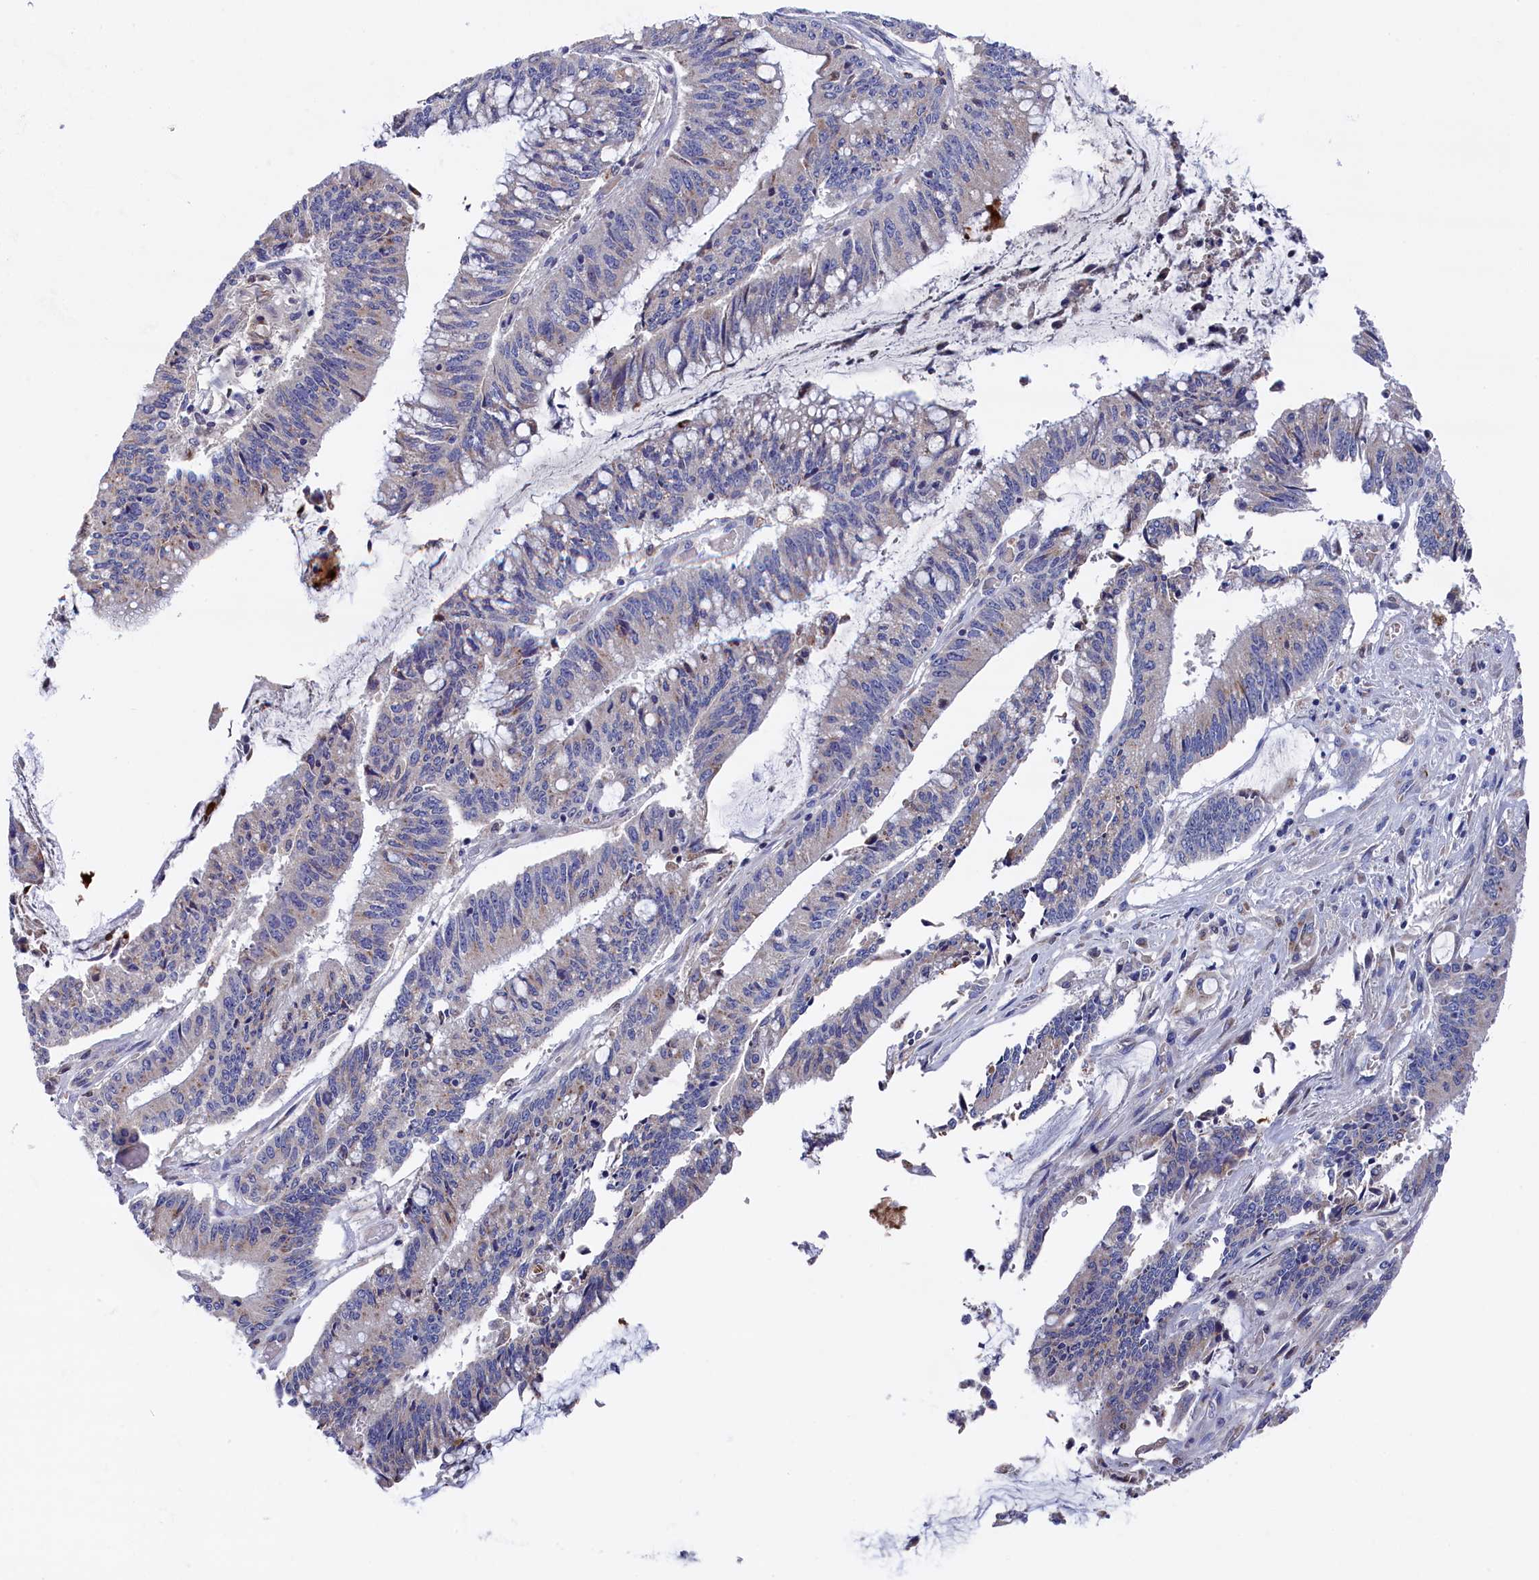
{"staining": {"intensity": "negative", "quantity": "none", "location": "none"}, "tissue": "pancreatic cancer", "cell_type": "Tumor cells", "image_type": "cancer", "snomed": [{"axis": "morphology", "description": "Adenocarcinoma, NOS"}, {"axis": "topography", "description": "Pancreas"}], "caption": "A photomicrograph of human pancreatic adenocarcinoma is negative for staining in tumor cells.", "gene": "GPR108", "patient": {"sex": "female", "age": 50}}